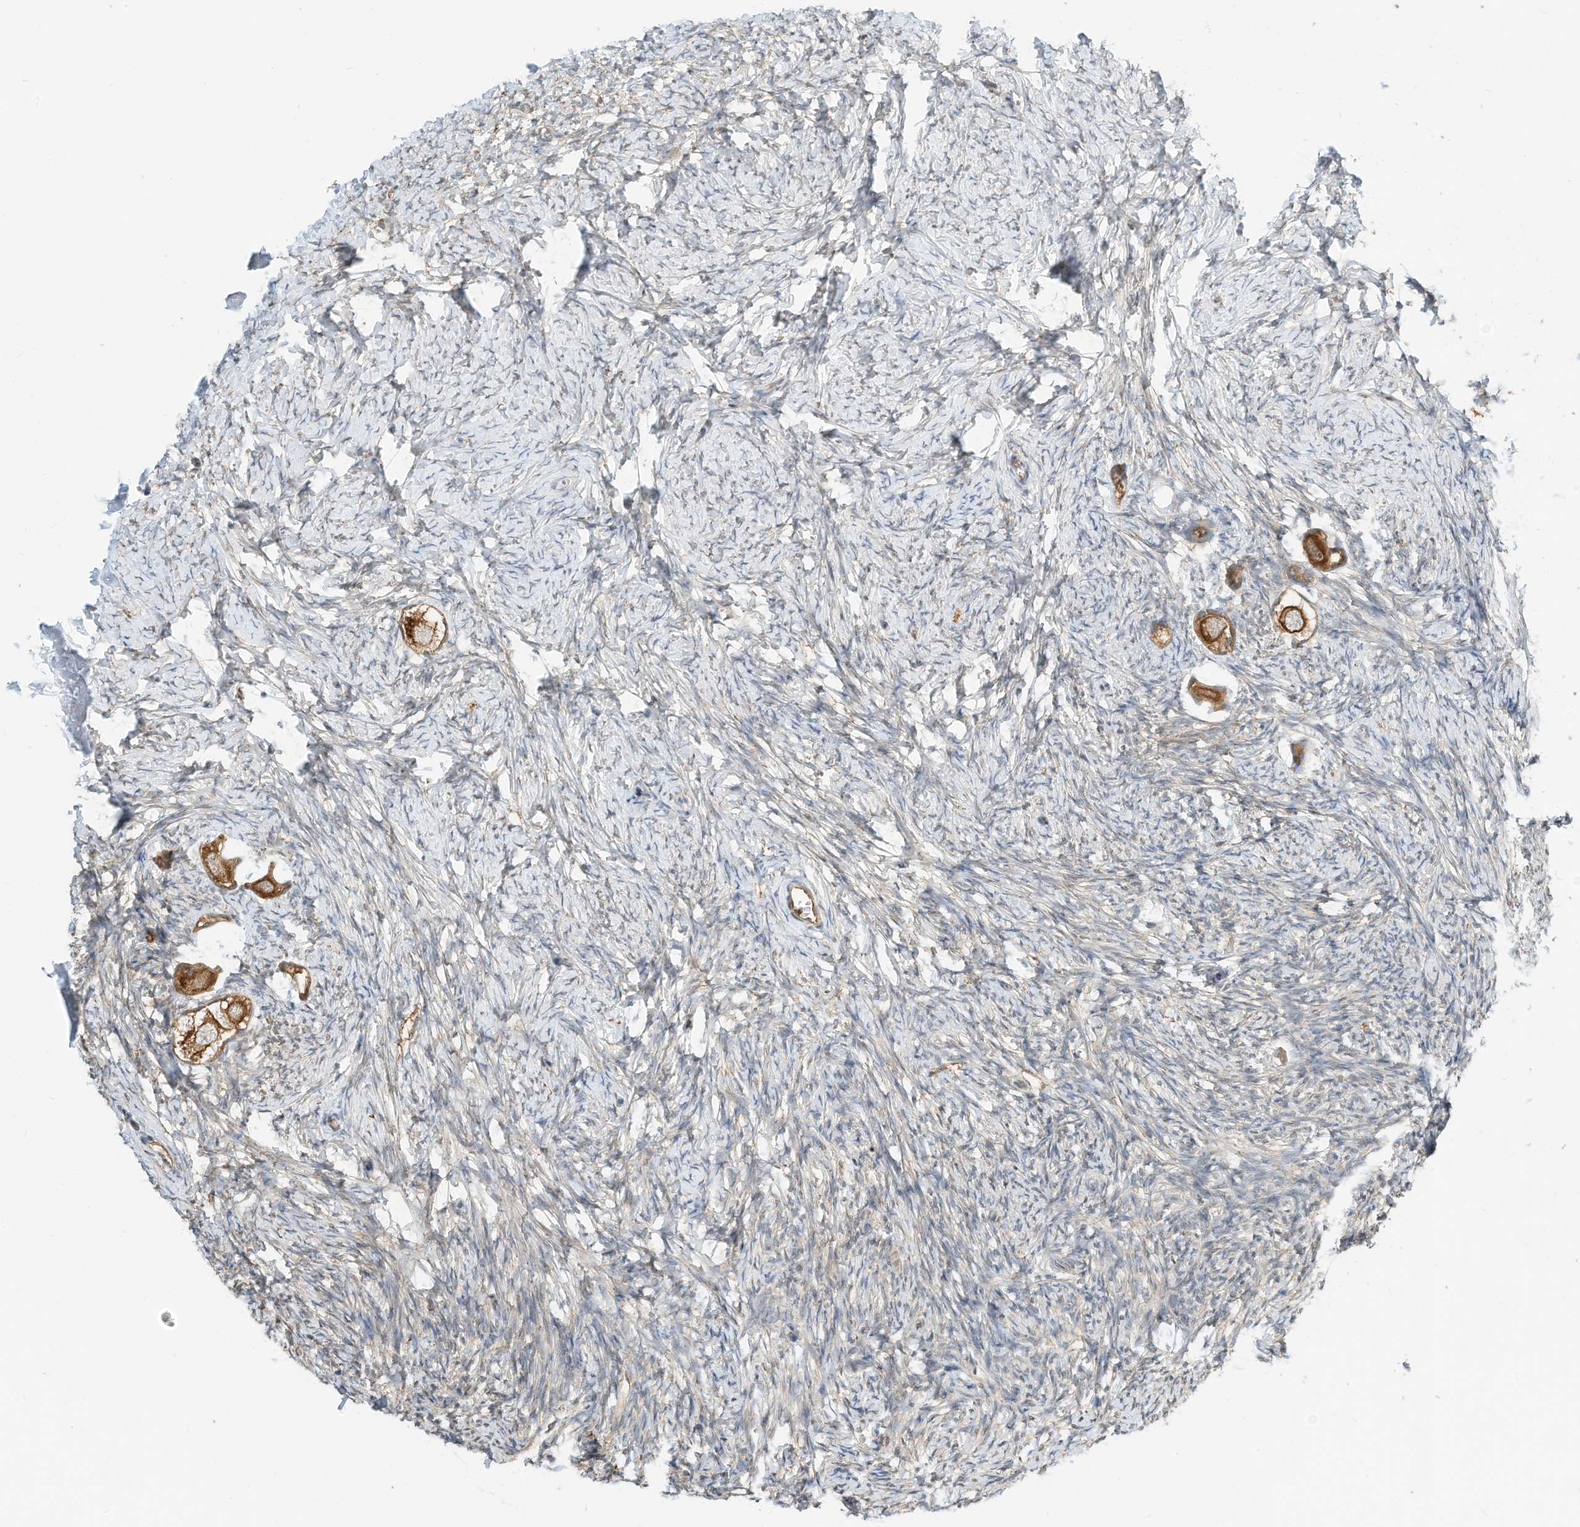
{"staining": {"intensity": "strong", "quantity": ">75%", "location": "cytoplasmic/membranous"}, "tissue": "ovary", "cell_type": "Follicle cells", "image_type": "normal", "snomed": [{"axis": "morphology", "description": "Normal tissue, NOS"}, {"axis": "topography", "description": "Ovary"}], "caption": "Immunohistochemistry (IHC) histopathology image of unremarkable ovary: ovary stained using immunohistochemistry reveals high levels of strong protein expression localized specifically in the cytoplasmic/membranous of follicle cells, appearing as a cytoplasmic/membranous brown color.", "gene": "OFD1", "patient": {"sex": "female", "age": 27}}